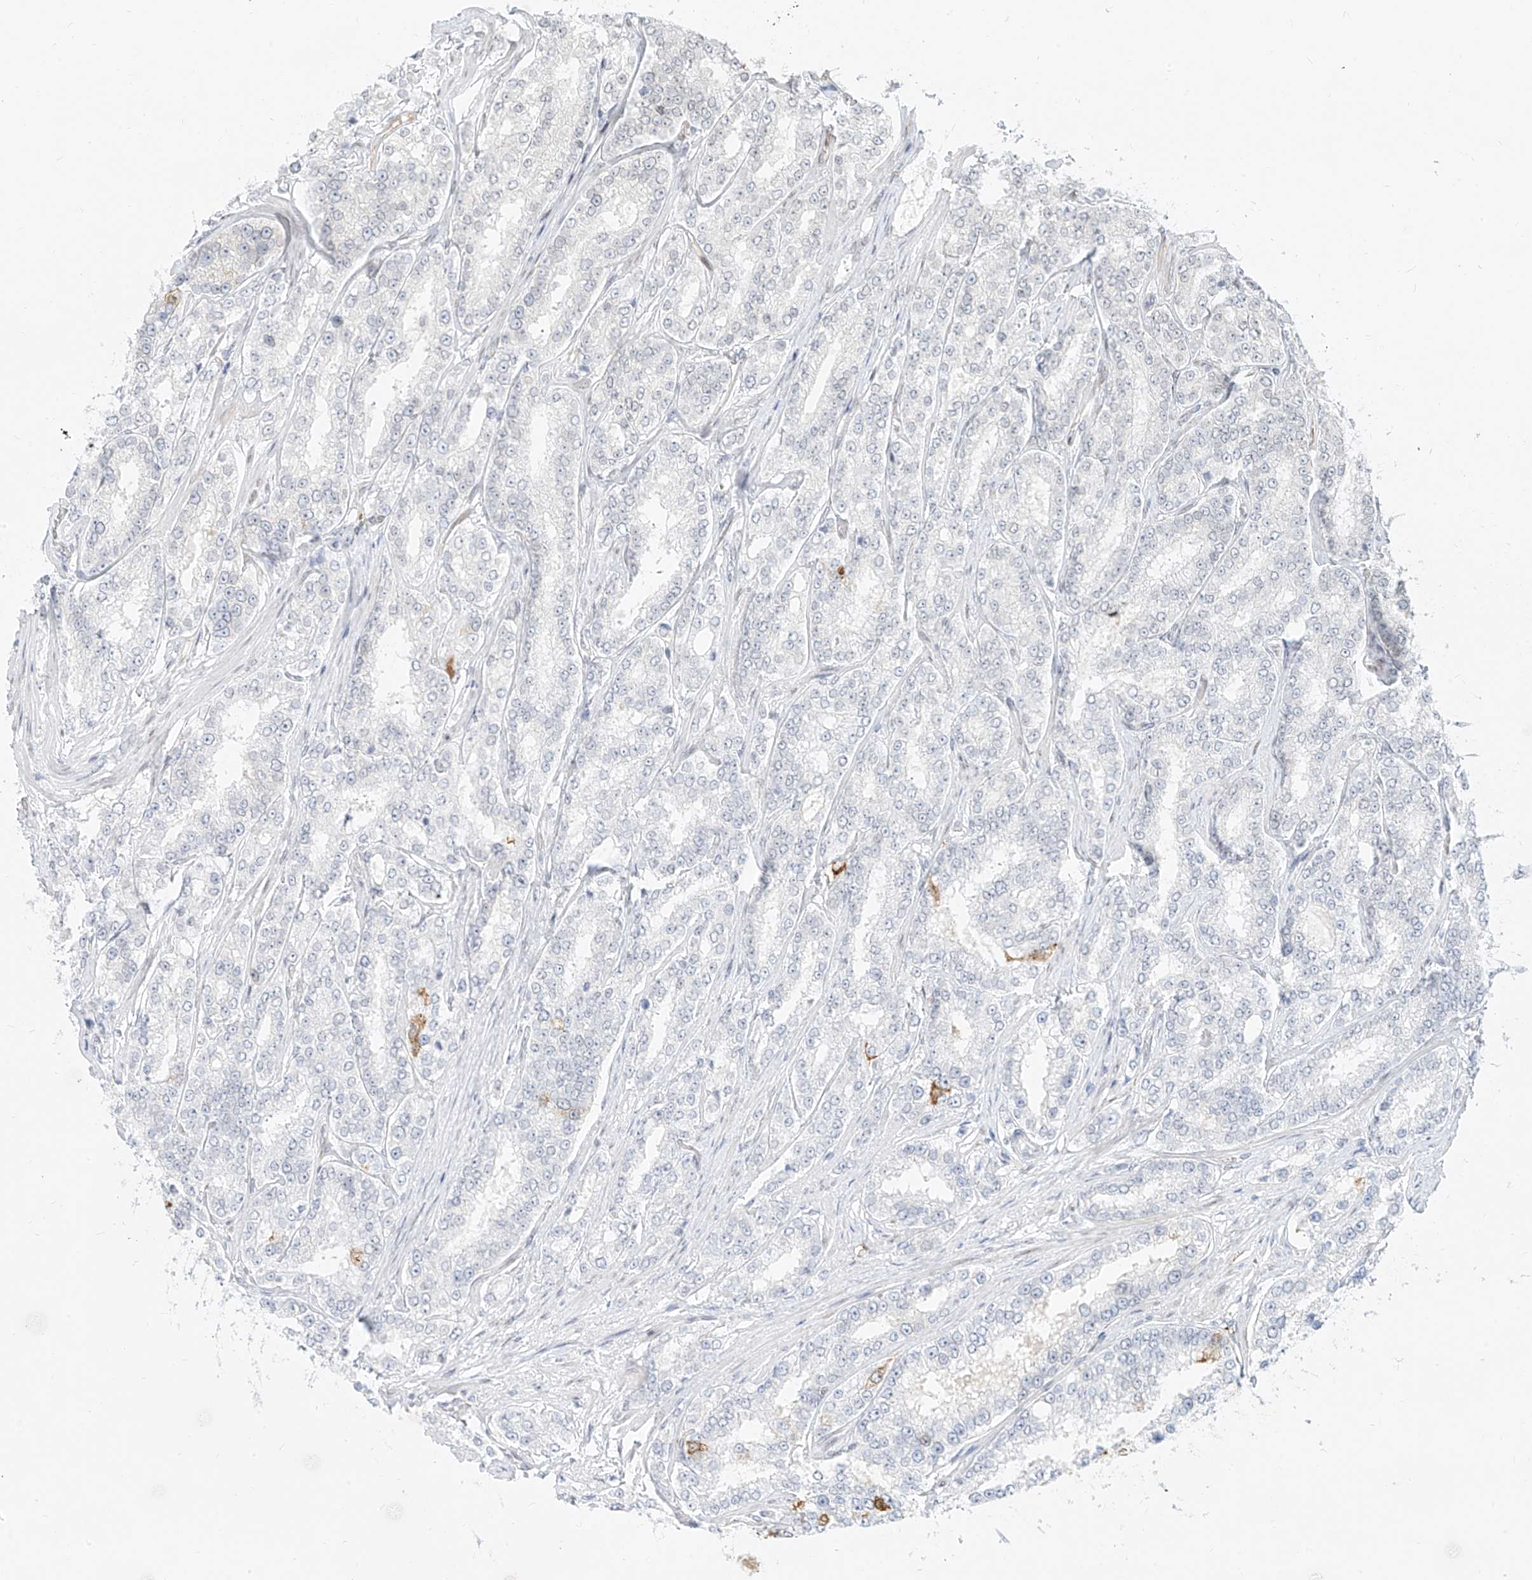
{"staining": {"intensity": "negative", "quantity": "none", "location": "none"}, "tissue": "prostate cancer", "cell_type": "Tumor cells", "image_type": "cancer", "snomed": [{"axis": "morphology", "description": "Normal tissue, NOS"}, {"axis": "morphology", "description": "Adenocarcinoma, High grade"}, {"axis": "topography", "description": "Prostate"}], "caption": "Immunohistochemistry (IHC) histopathology image of neoplastic tissue: prostate high-grade adenocarcinoma stained with DAB shows no significant protein positivity in tumor cells. (DAB immunohistochemistry visualized using brightfield microscopy, high magnification).", "gene": "NHSL1", "patient": {"sex": "male", "age": 83}}